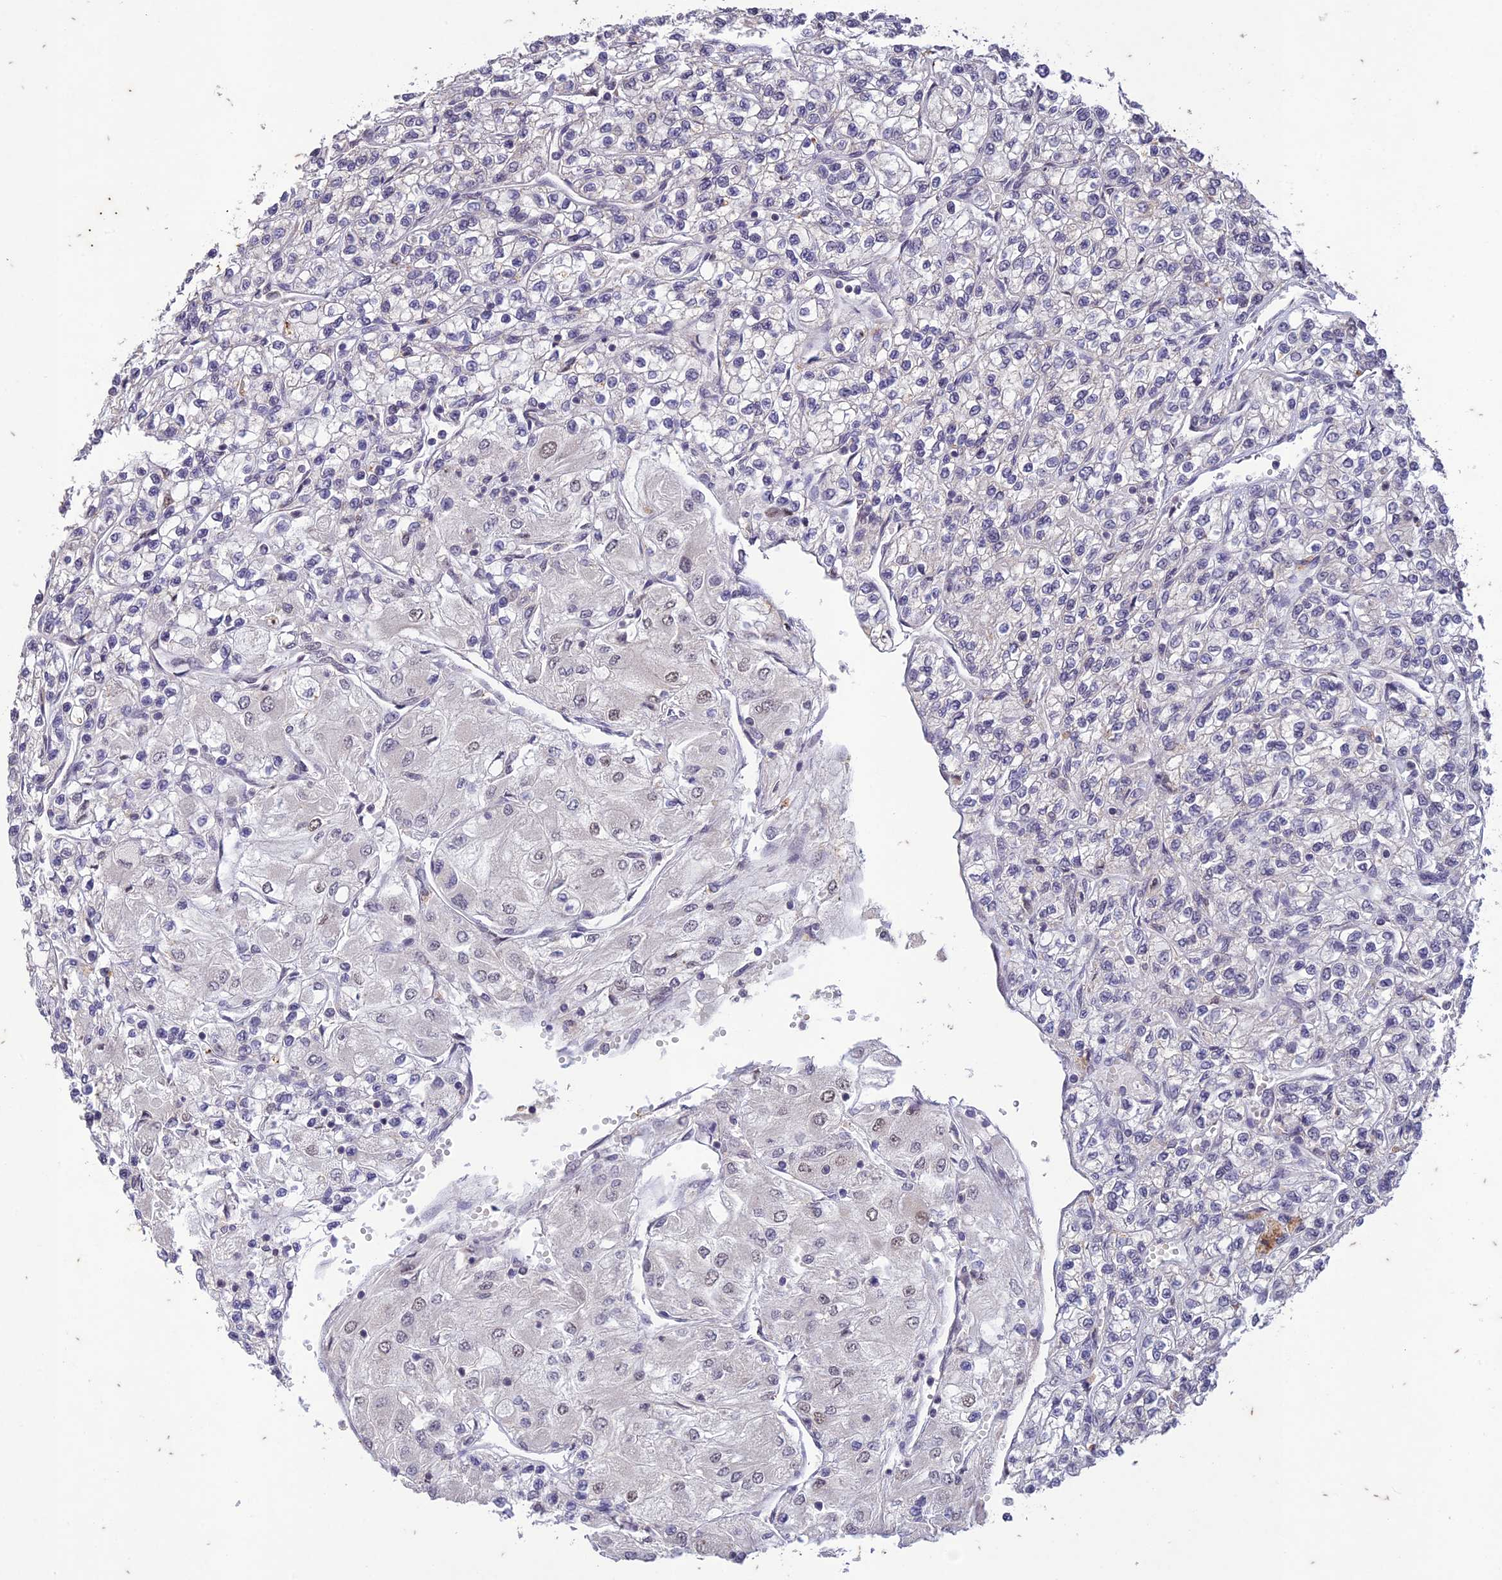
{"staining": {"intensity": "negative", "quantity": "none", "location": "none"}, "tissue": "renal cancer", "cell_type": "Tumor cells", "image_type": "cancer", "snomed": [{"axis": "morphology", "description": "Adenocarcinoma, NOS"}, {"axis": "topography", "description": "Kidney"}], "caption": "This is an IHC histopathology image of human adenocarcinoma (renal). There is no positivity in tumor cells.", "gene": "POP4", "patient": {"sex": "male", "age": 80}}